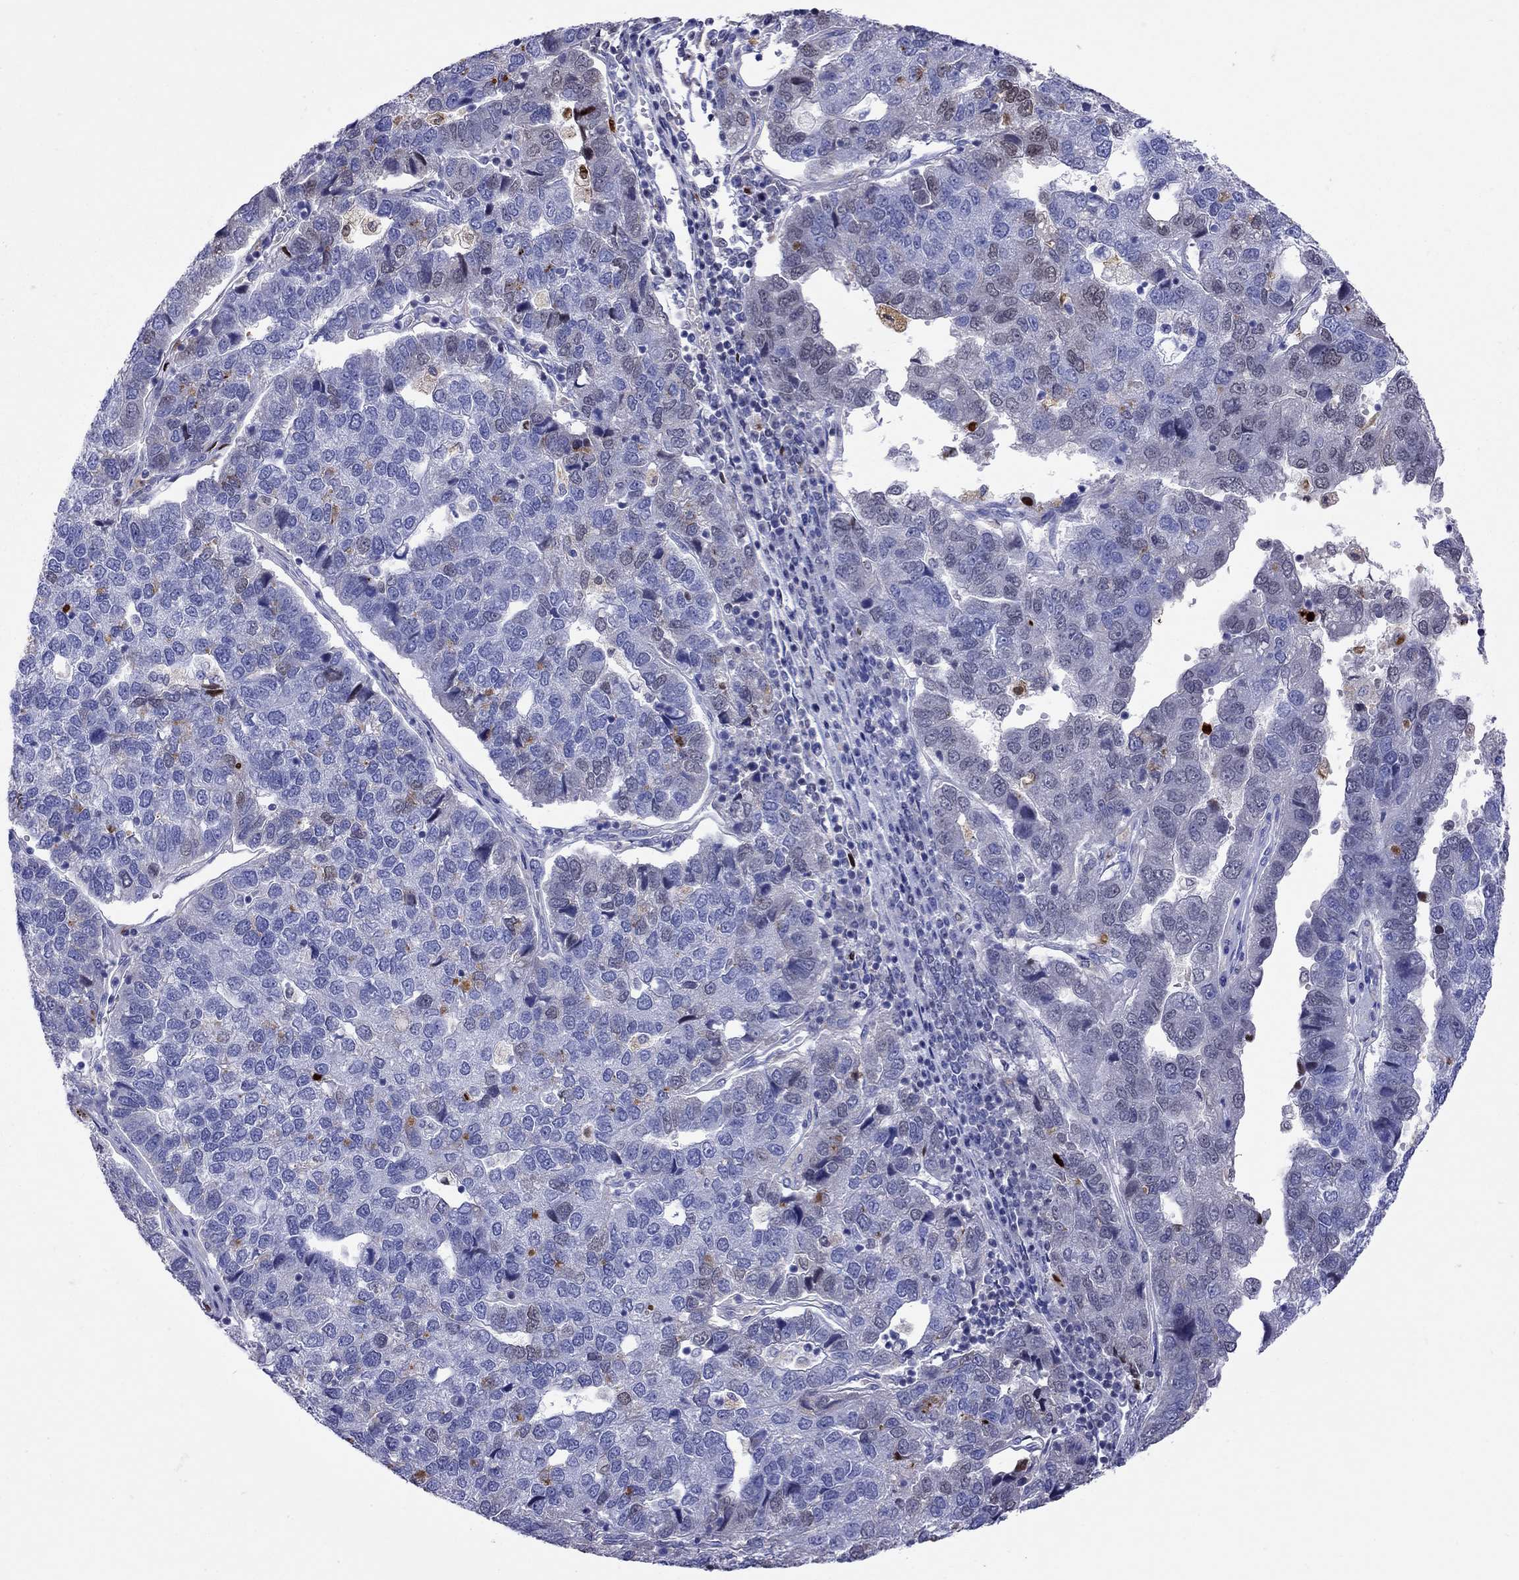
{"staining": {"intensity": "negative", "quantity": "none", "location": "none"}, "tissue": "pancreatic cancer", "cell_type": "Tumor cells", "image_type": "cancer", "snomed": [{"axis": "morphology", "description": "Adenocarcinoma, NOS"}, {"axis": "topography", "description": "Pancreas"}], "caption": "The micrograph exhibits no staining of tumor cells in adenocarcinoma (pancreatic).", "gene": "SERPINA3", "patient": {"sex": "female", "age": 61}}